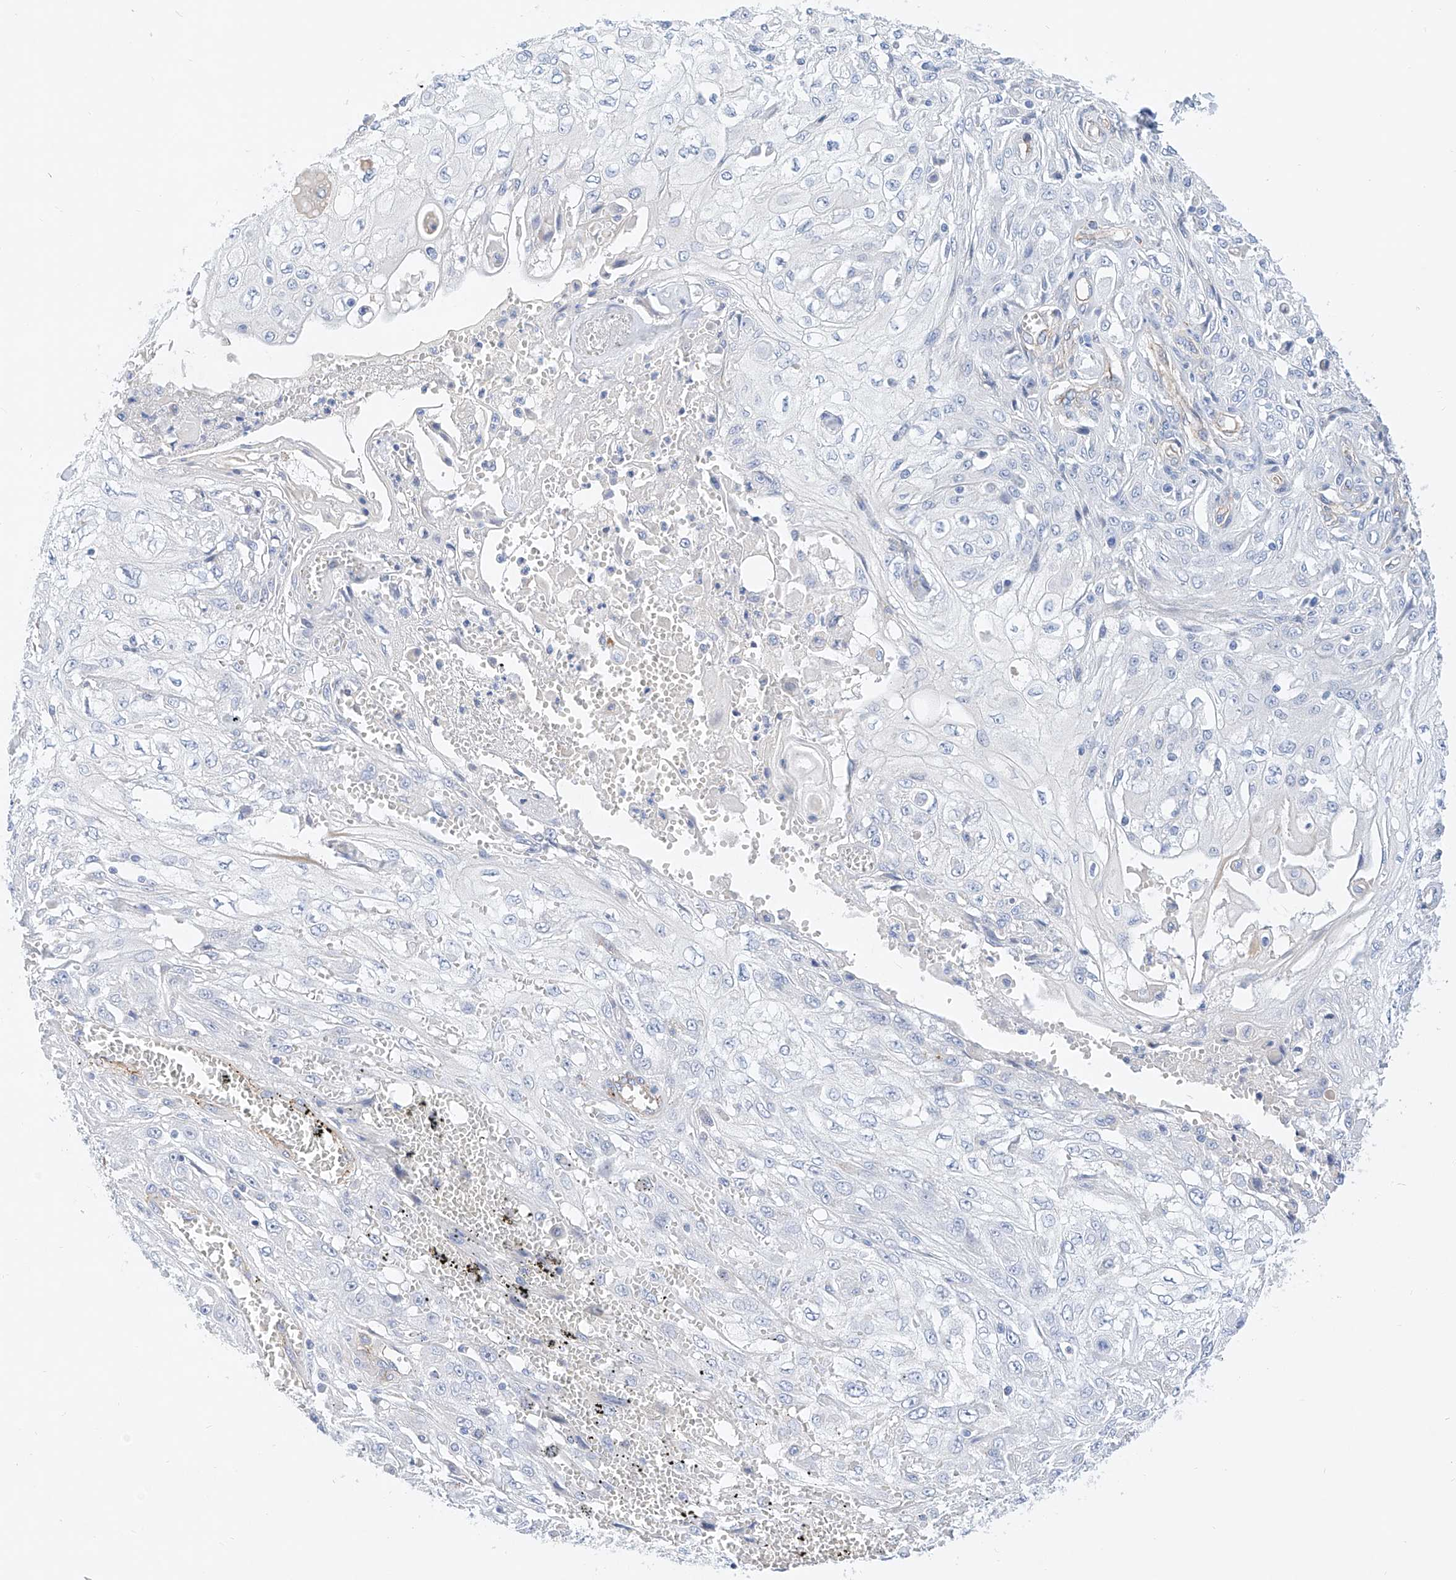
{"staining": {"intensity": "negative", "quantity": "none", "location": "none"}, "tissue": "skin cancer", "cell_type": "Tumor cells", "image_type": "cancer", "snomed": [{"axis": "morphology", "description": "Squamous cell carcinoma, NOS"}, {"axis": "morphology", "description": "Squamous cell carcinoma, metastatic, NOS"}, {"axis": "topography", "description": "Skin"}, {"axis": "topography", "description": "Lymph node"}], "caption": "Human skin cancer (squamous cell carcinoma) stained for a protein using immunohistochemistry (IHC) reveals no positivity in tumor cells.", "gene": "SBSPON", "patient": {"sex": "male", "age": 75}}